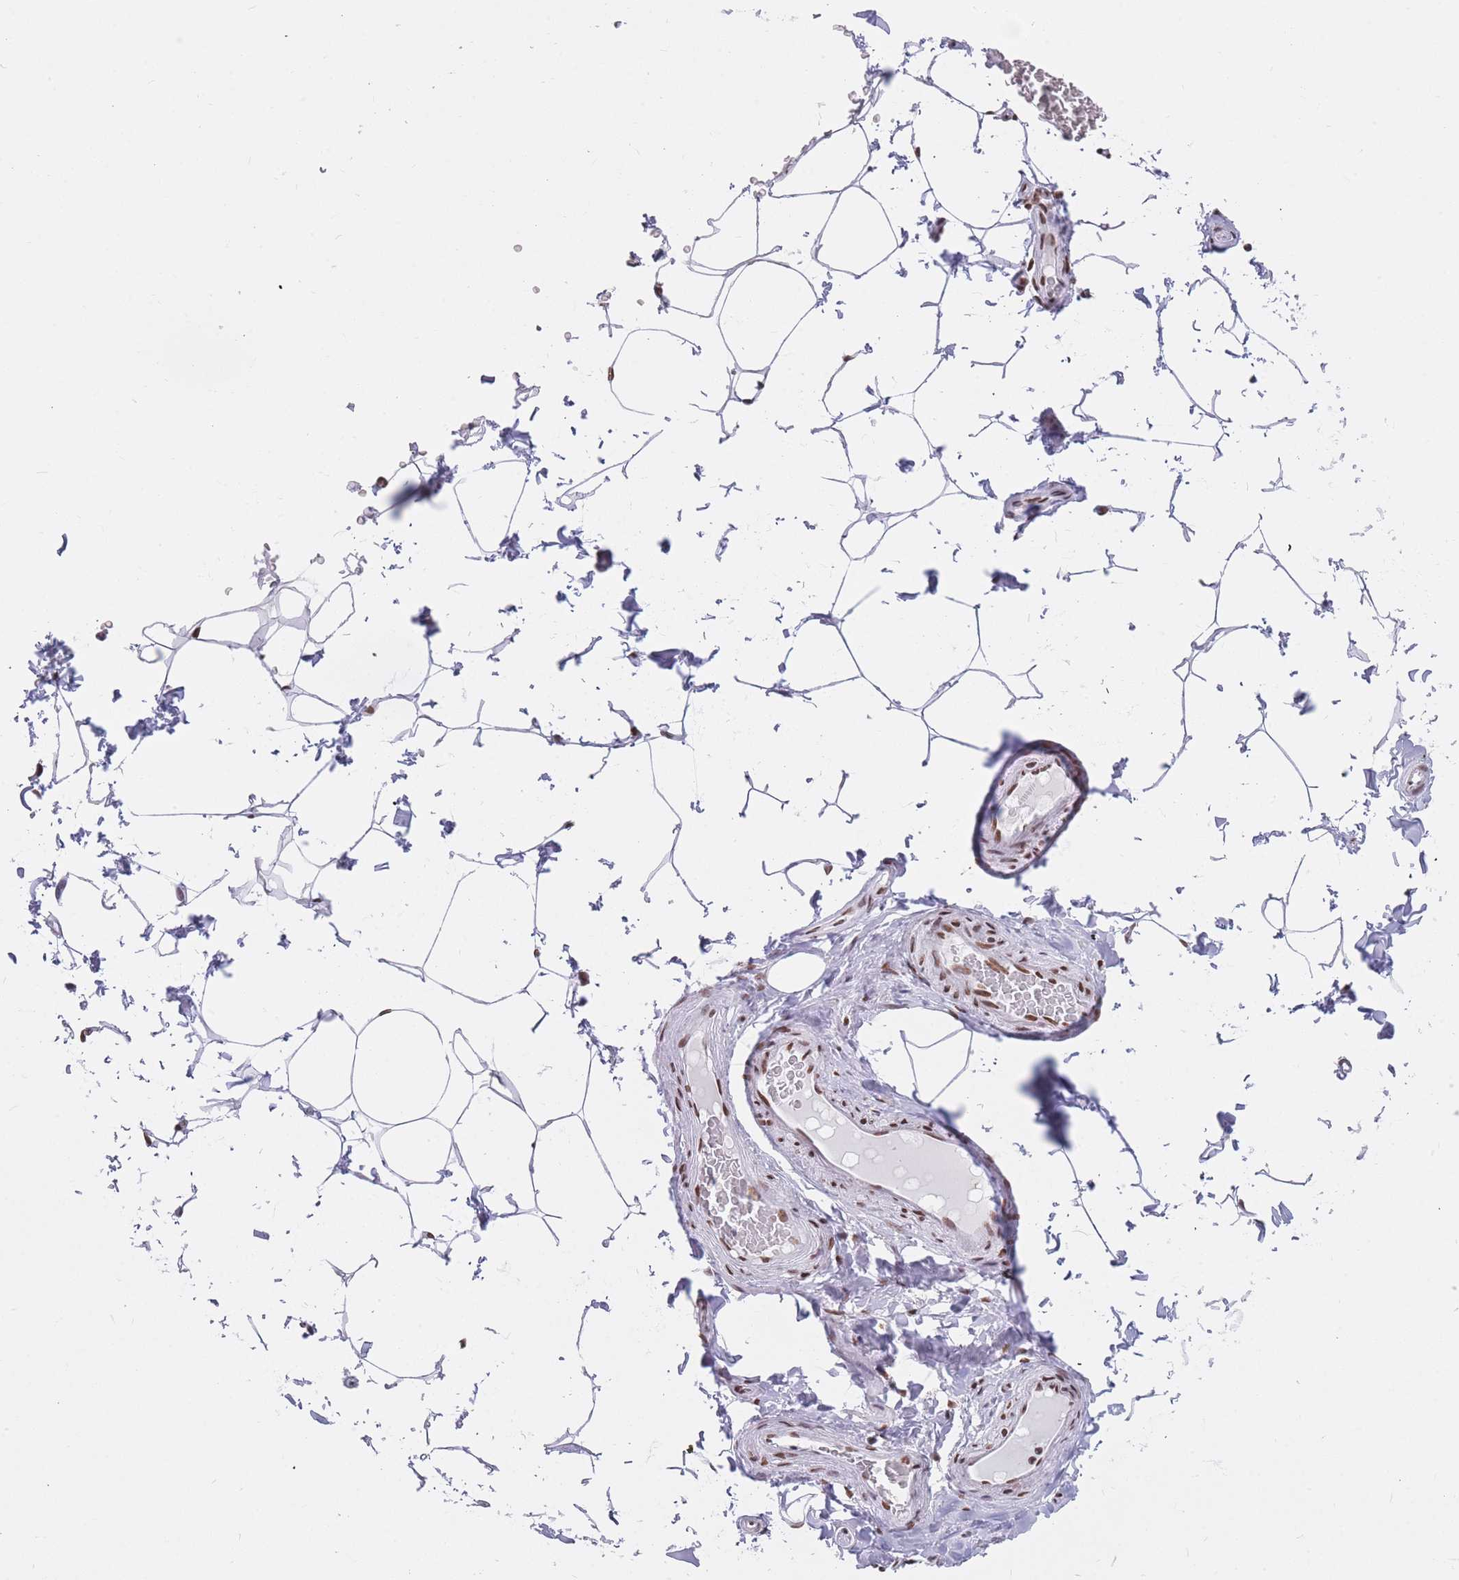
{"staining": {"intensity": "negative", "quantity": "none", "location": "none"}, "tissue": "adipose tissue", "cell_type": "Adipocytes", "image_type": "normal", "snomed": [{"axis": "morphology", "description": "Normal tissue, NOS"}, {"axis": "topography", "description": "Soft tissue"}, {"axis": "topography", "description": "Adipose tissue"}, {"axis": "topography", "description": "Vascular tissue"}, {"axis": "topography", "description": "Peripheral nerve tissue"}], "caption": "Immunohistochemistry of normal human adipose tissue displays no expression in adipocytes. (Brightfield microscopy of DAB immunohistochemistry (IHC) at high magnification).", "gene": "HNRNPUL1", "patient": {"sex": "male", "age": 46}}